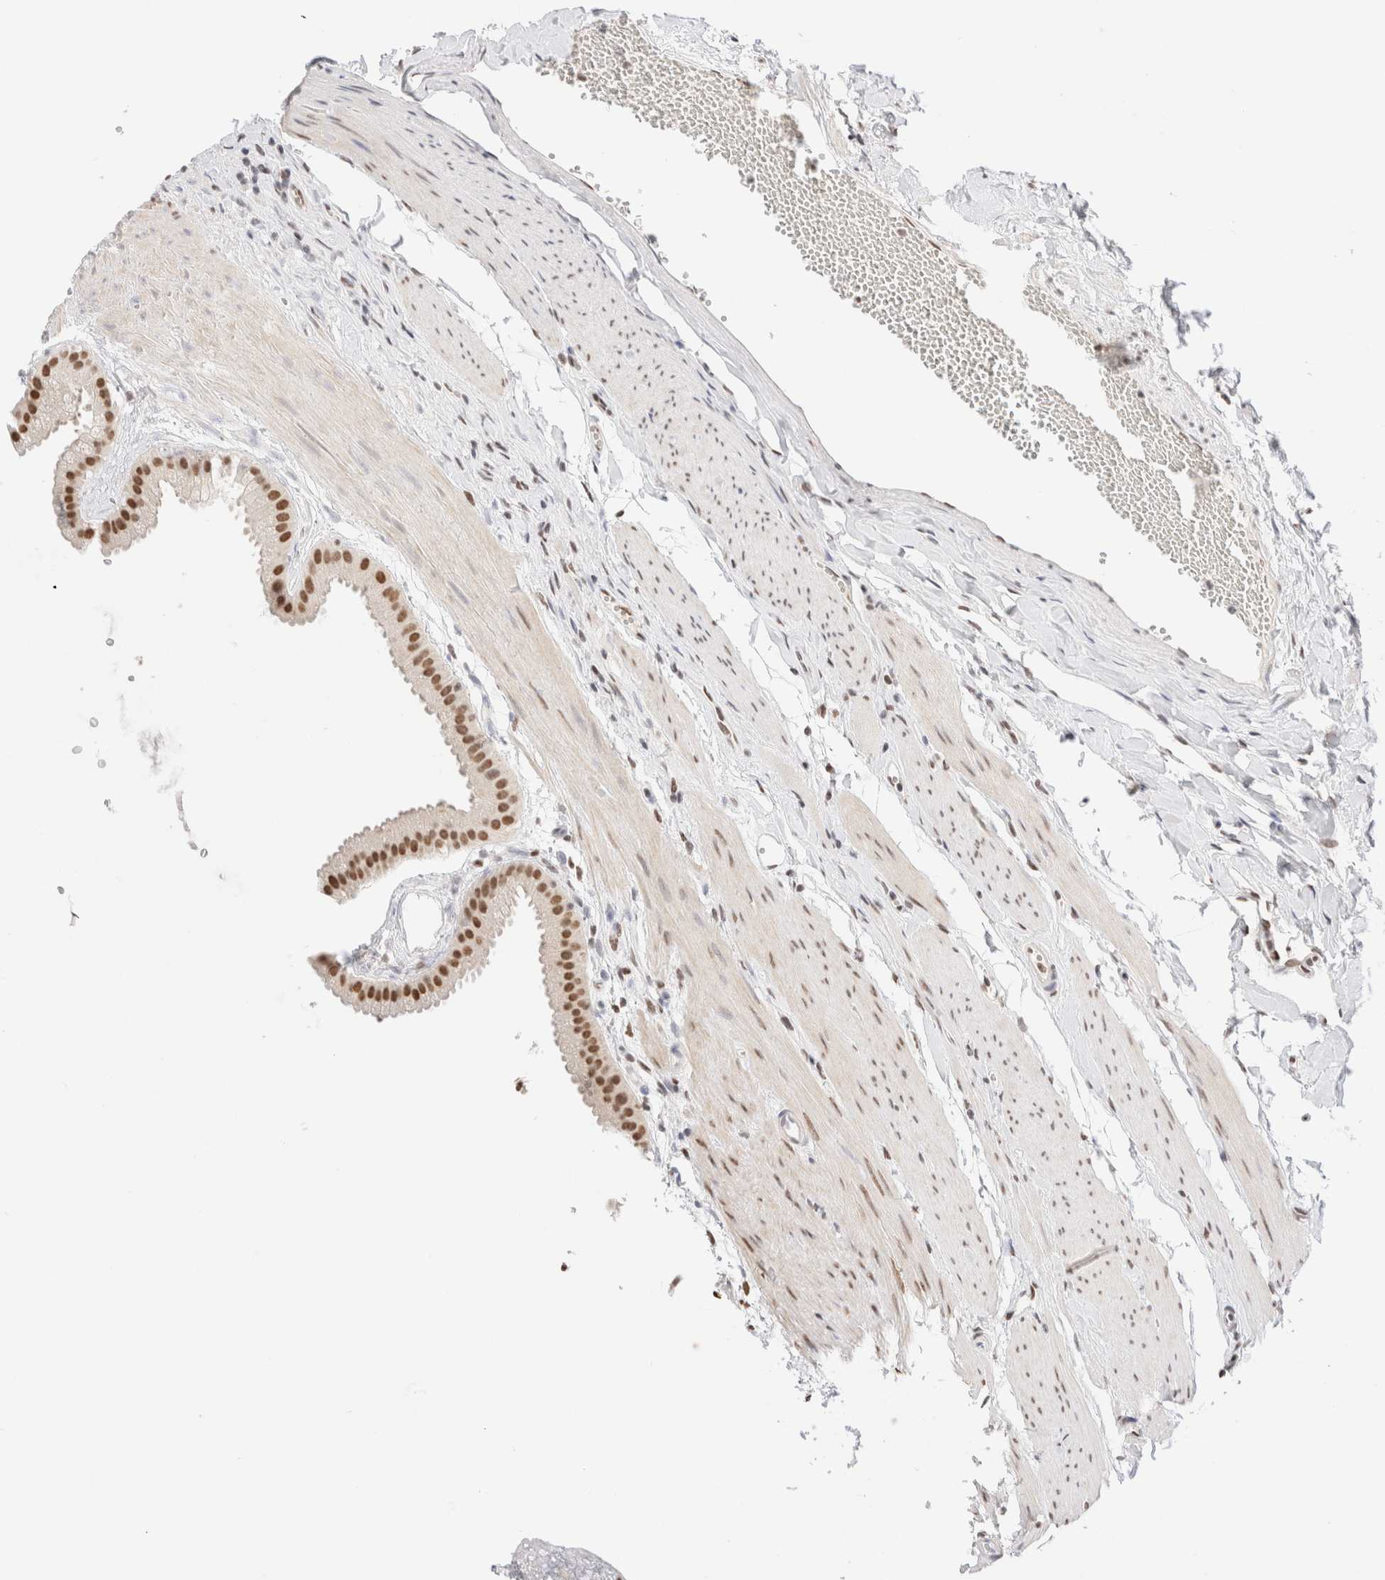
{"staining": {"intensity": "moderate", "quantity": ">75%", "location": "nuclear"}, "tissue": "gallbladder", "cell_type": "Glandular cells", "image_type": "normal", "snomed": [{"axis": "morphology", "description": "Normal tissue, NOS"}, {"axis": "topography", "description": "Gallbladder"}], "caption": "Protein positivity by IHC shows moderate nuclear staining in approximately >75% of glandular cells in unremarkable gallbladder.", "gene": "SUPT3H", "patient": {"sex": "female", "age": 64}}